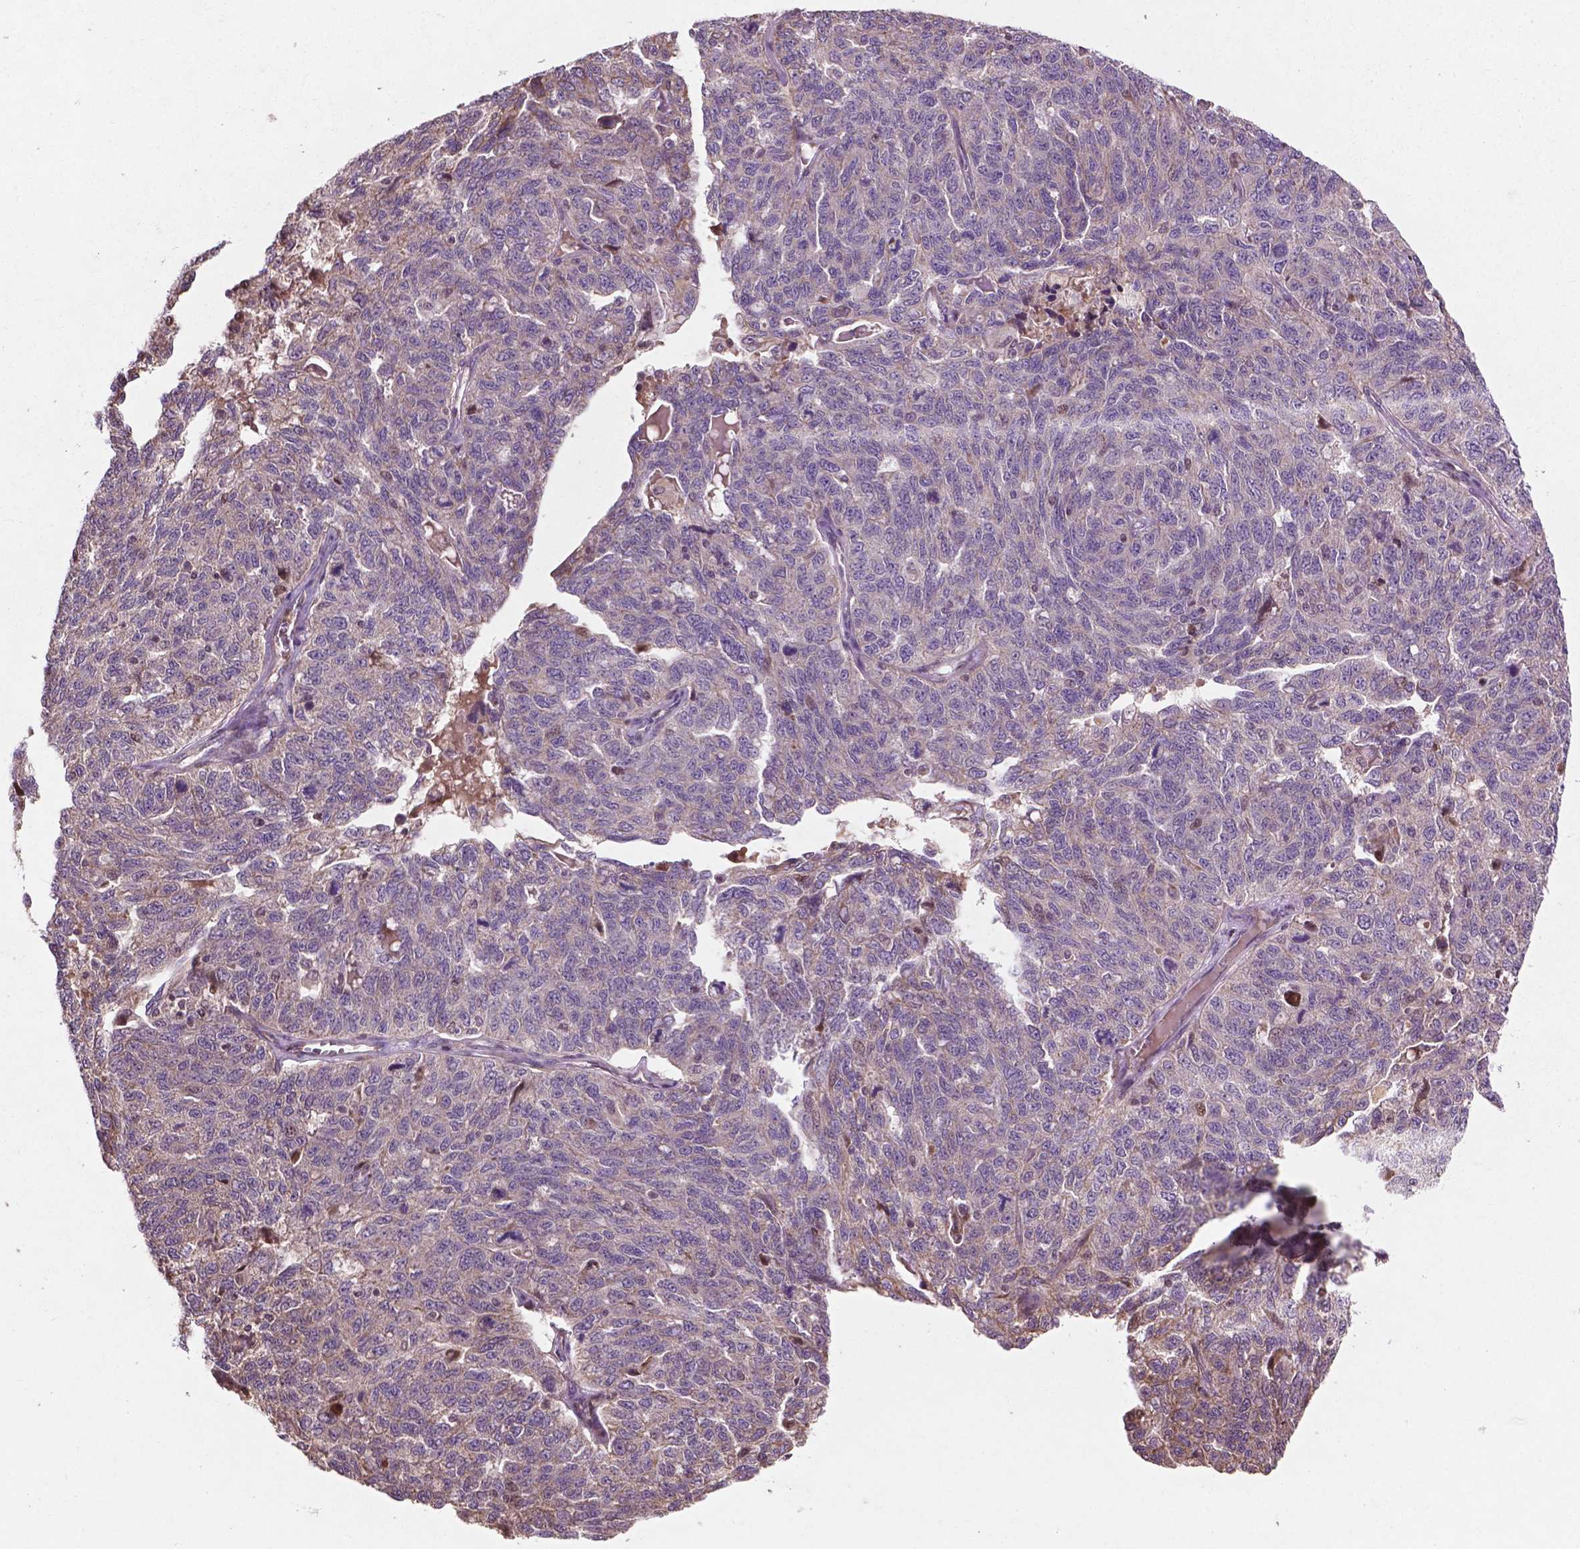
{"staining": {"intensity": "negative", "quantity": "none", "location": "none"}, "tissue": "ovarian cancer", "cell_type": "Tumor cells", "image_type": "cancer", "snomed": [{"axis": "morphology", "description": "Cystadenocarcinoma, serous, NOS"}, {"axis": "topography", "description": "Ovary"}], "caption": "Serous cystadenocarcinoma (ovarian) was stained to show a protein in brown. There is no significant positivity in tumor cells.", "gene": "B3GALNT2", "patient": {"sex": "female", "age": 71}}